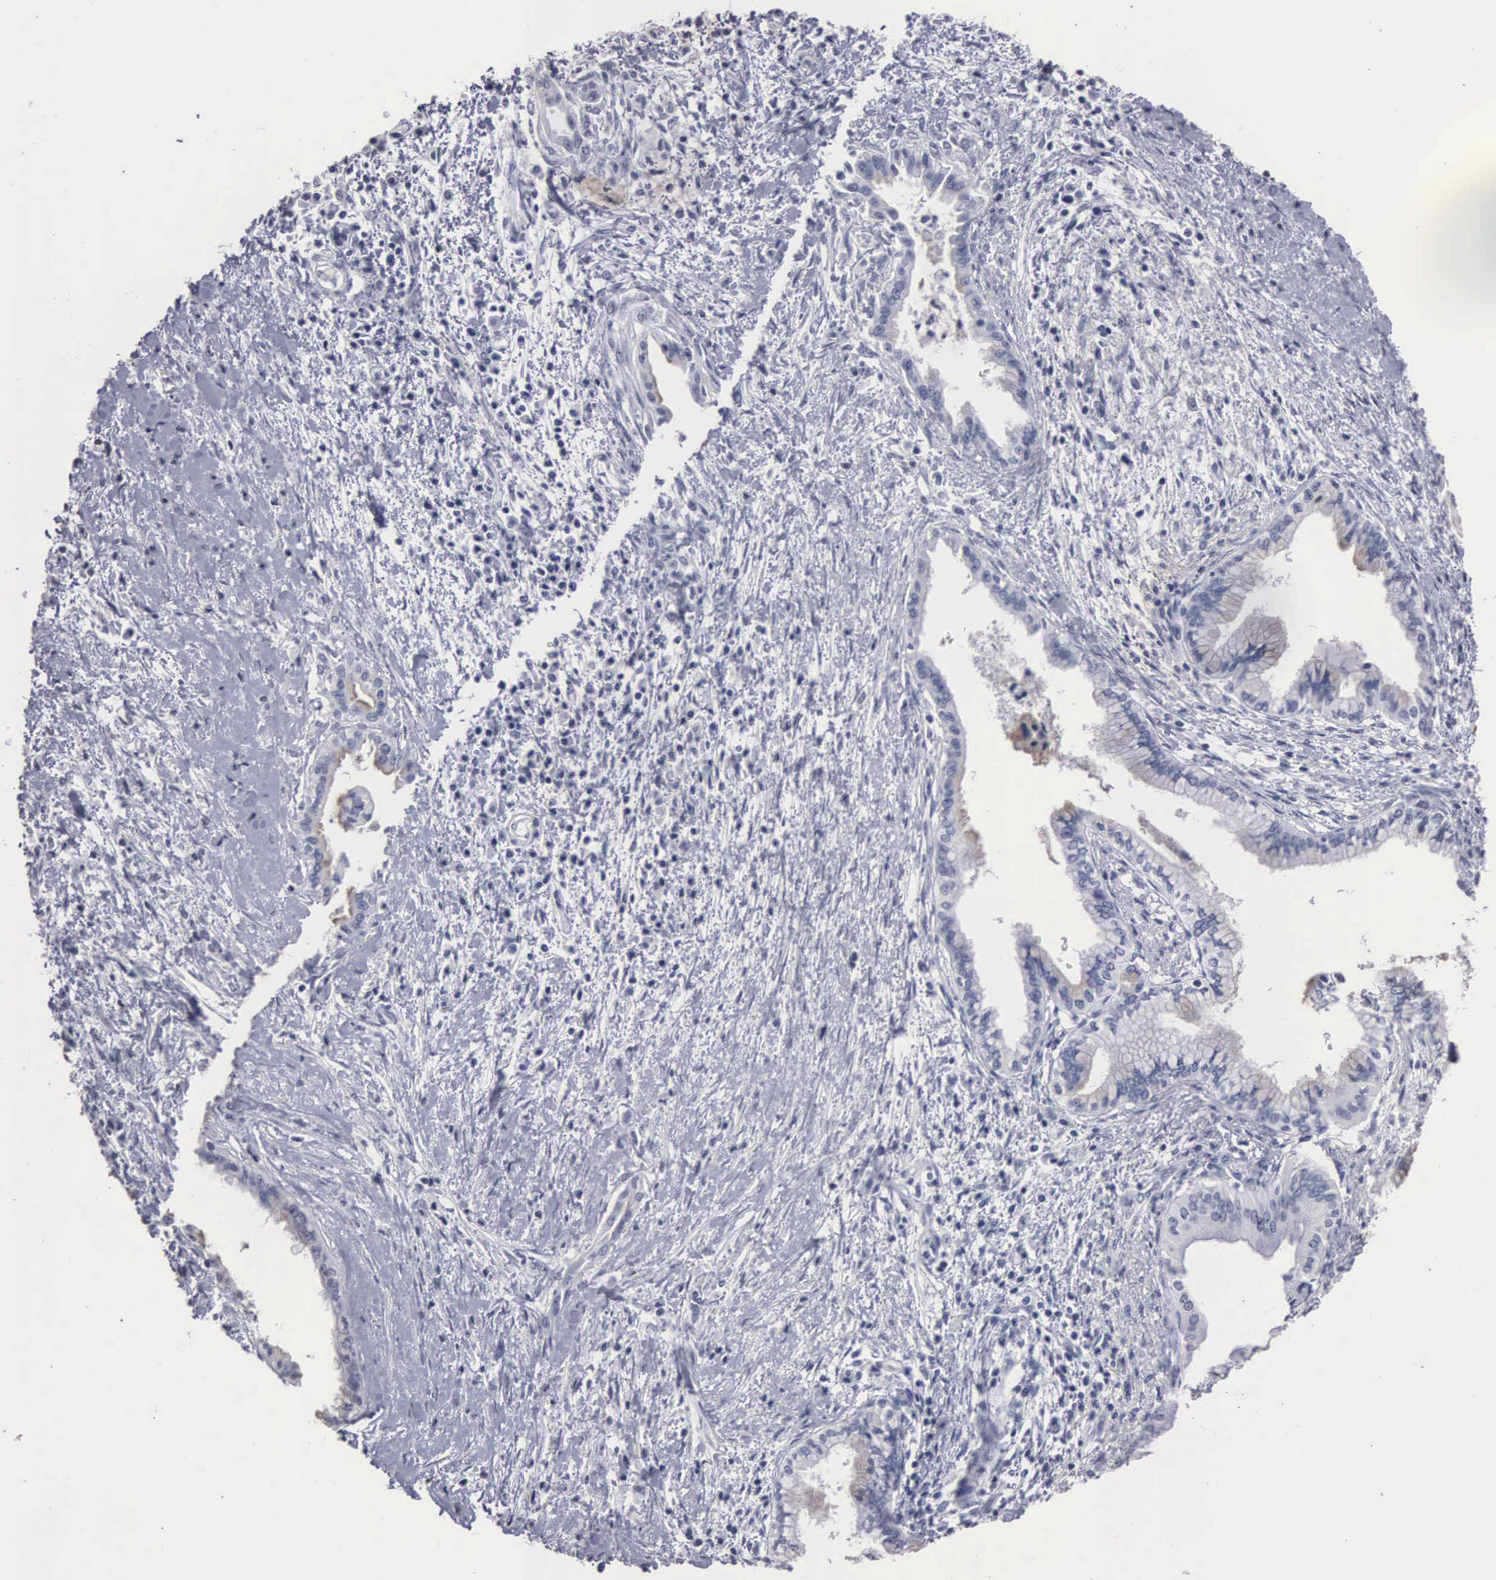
{"staining": {"intensity": "weak", "quantity": "<25%", "location": "cytoplasmic/membranous"}, "tissue": "pancreatic cancer", "cell_type": "Tumor cells", "image_type": "cancer", "snomed": [{"axis": "morphology", "description": "Adenocarcinoma, NOS"}, {"axis": "topography", "description": "Pancreas"}], "caption": "DAB (3,3'-diaminobenzidine) immunohistochemical staining of human adenocarcinoma (pancreatic) exhibits no significant expression in tumor cells.", "gene": "UPB1", "patient": {"sex": "female", "age": 64}}